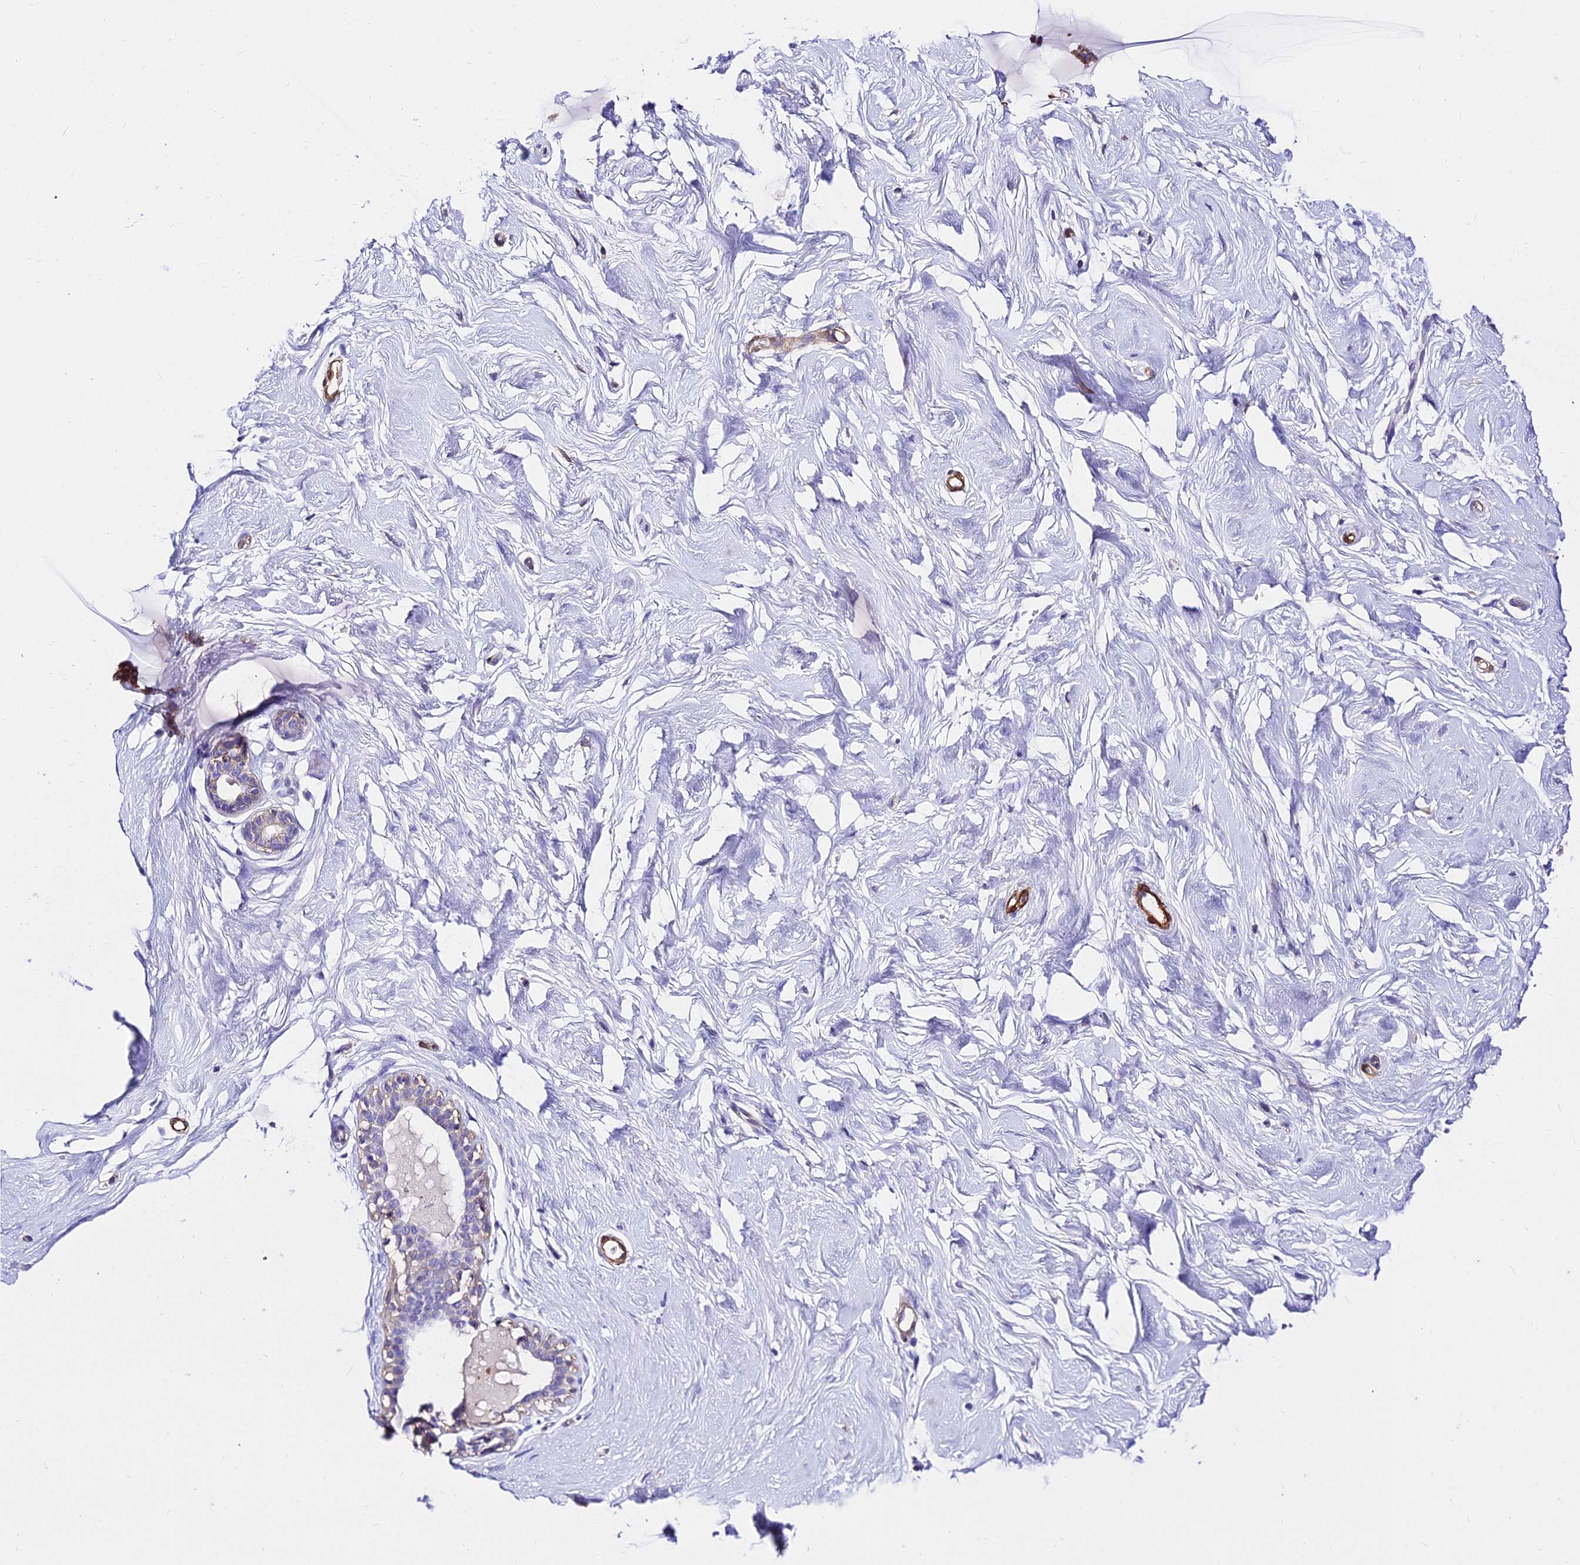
{"staining": {"intensity": "negative", "quantity": "none", "location": "none"}, "tissue": "breast", "cell_type": "Adipocytes", "image_type": "normal", "snomed": [{"axis": "morphology", "description": "Normal tissue, NOS"}, {"axis": "morphology", "description": "Adenoma, NOS"}, {"axis": "topography", "description": "Breast"}], "caption": "A micrograph of breast stained for a protein demonstrates no brown staining in adipocytes.", "gene": "CSRP1", "patient": {"sex": "female", "age": 23}}